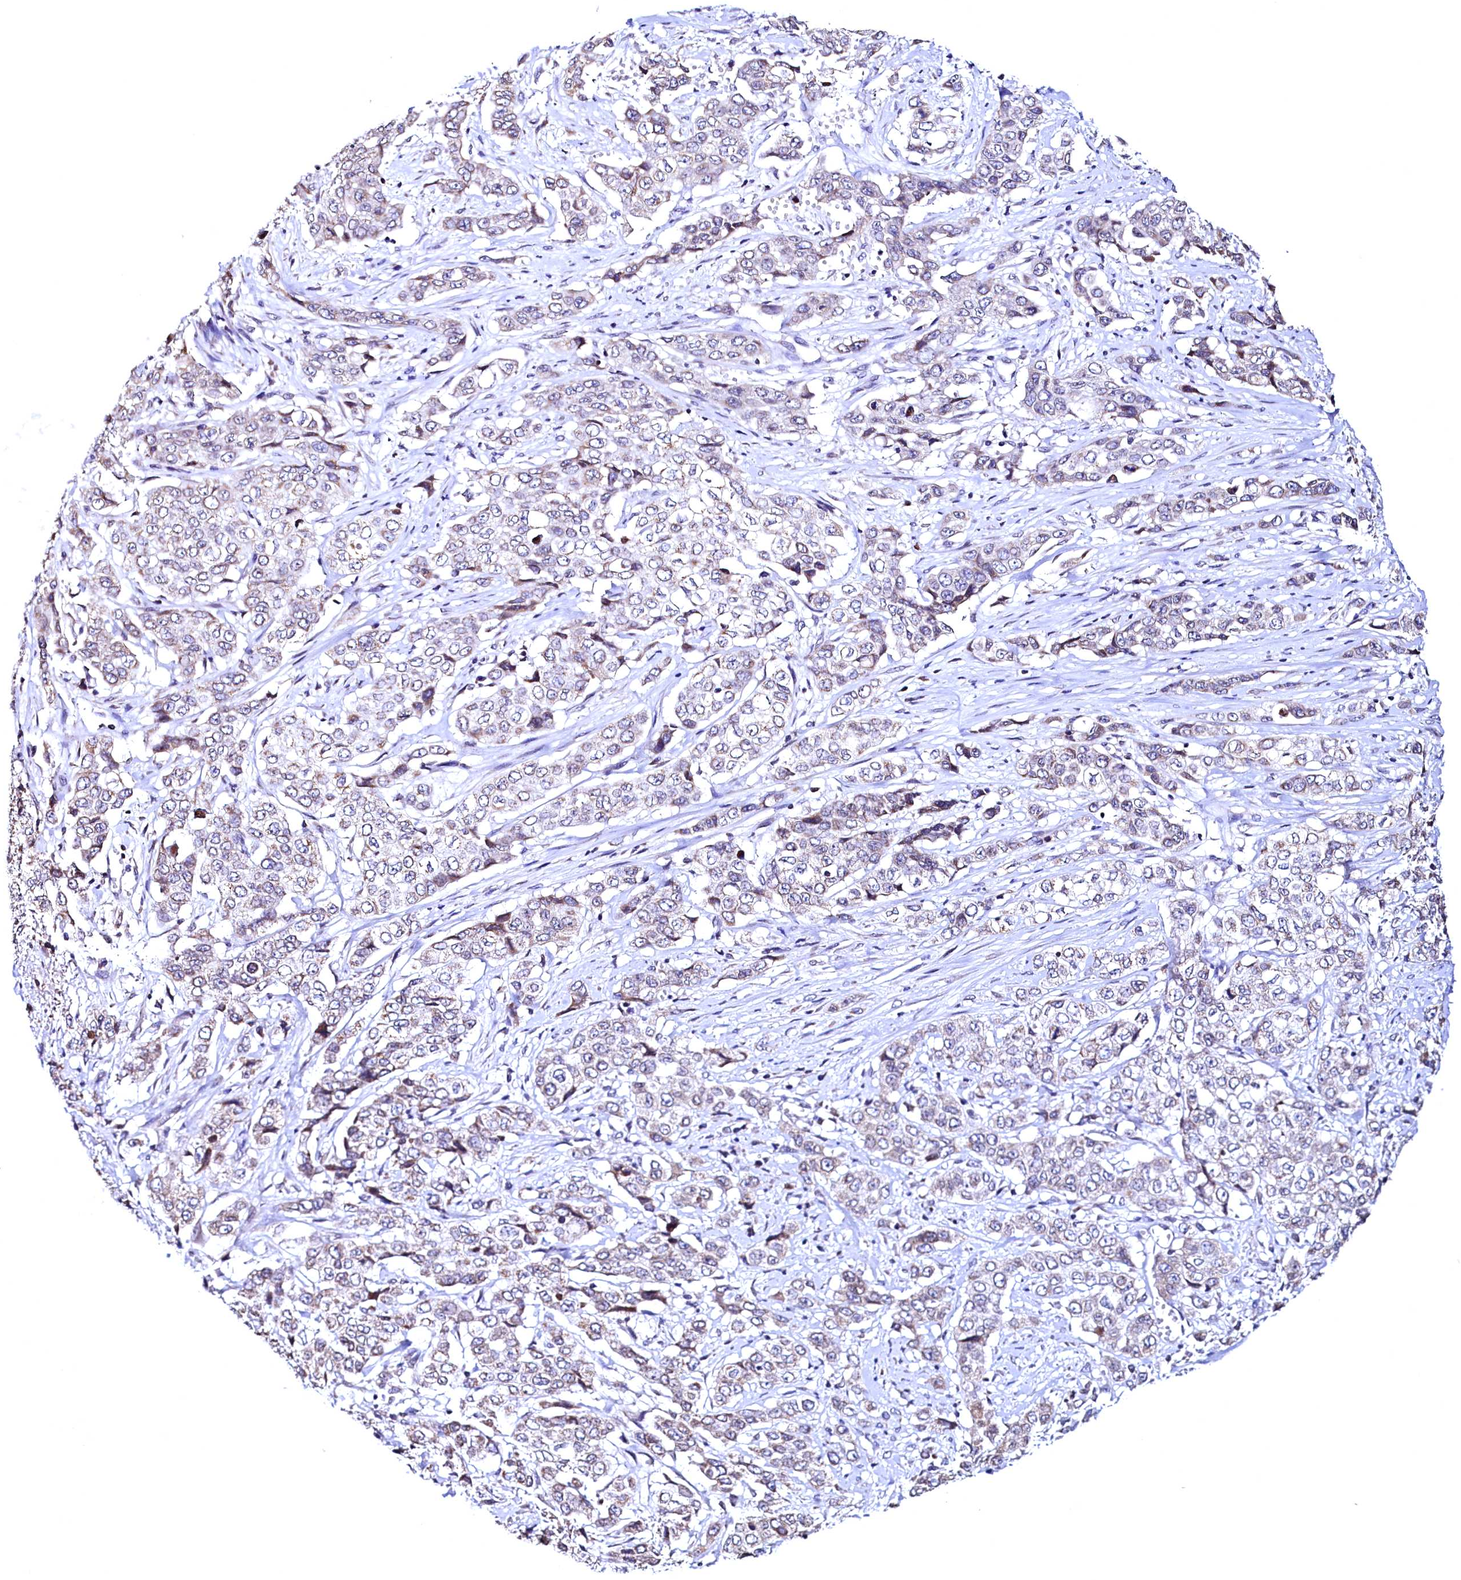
{"staining": {"intensity": "weak", "quantity": "25%-75%", "location": "cytoplasmic/membranous,nuclear"}, "tissue": "stomach cancer", "cell_type": "Tumor cells", "image_type": "cancer", "snomed": [{"axis": "morphology", "description": "Adenocarcinoma, NOS"}, {"axis": "topography", "description": "Stomach, upper"}], "caption": "Stomach cancer (adenocarcinoma) was stained to show a protein in brown. There is low levels of weak cytoplasmic/membranous and nuclear positivity in about 25%-75% of tumor cells. The staining is performed using DAB brown chromogen to label protein expression. The nuclei are counter-stained blue using hematoxylin.", "gene": "HAND1", "patient": {"sex": "male", "age": 62}}